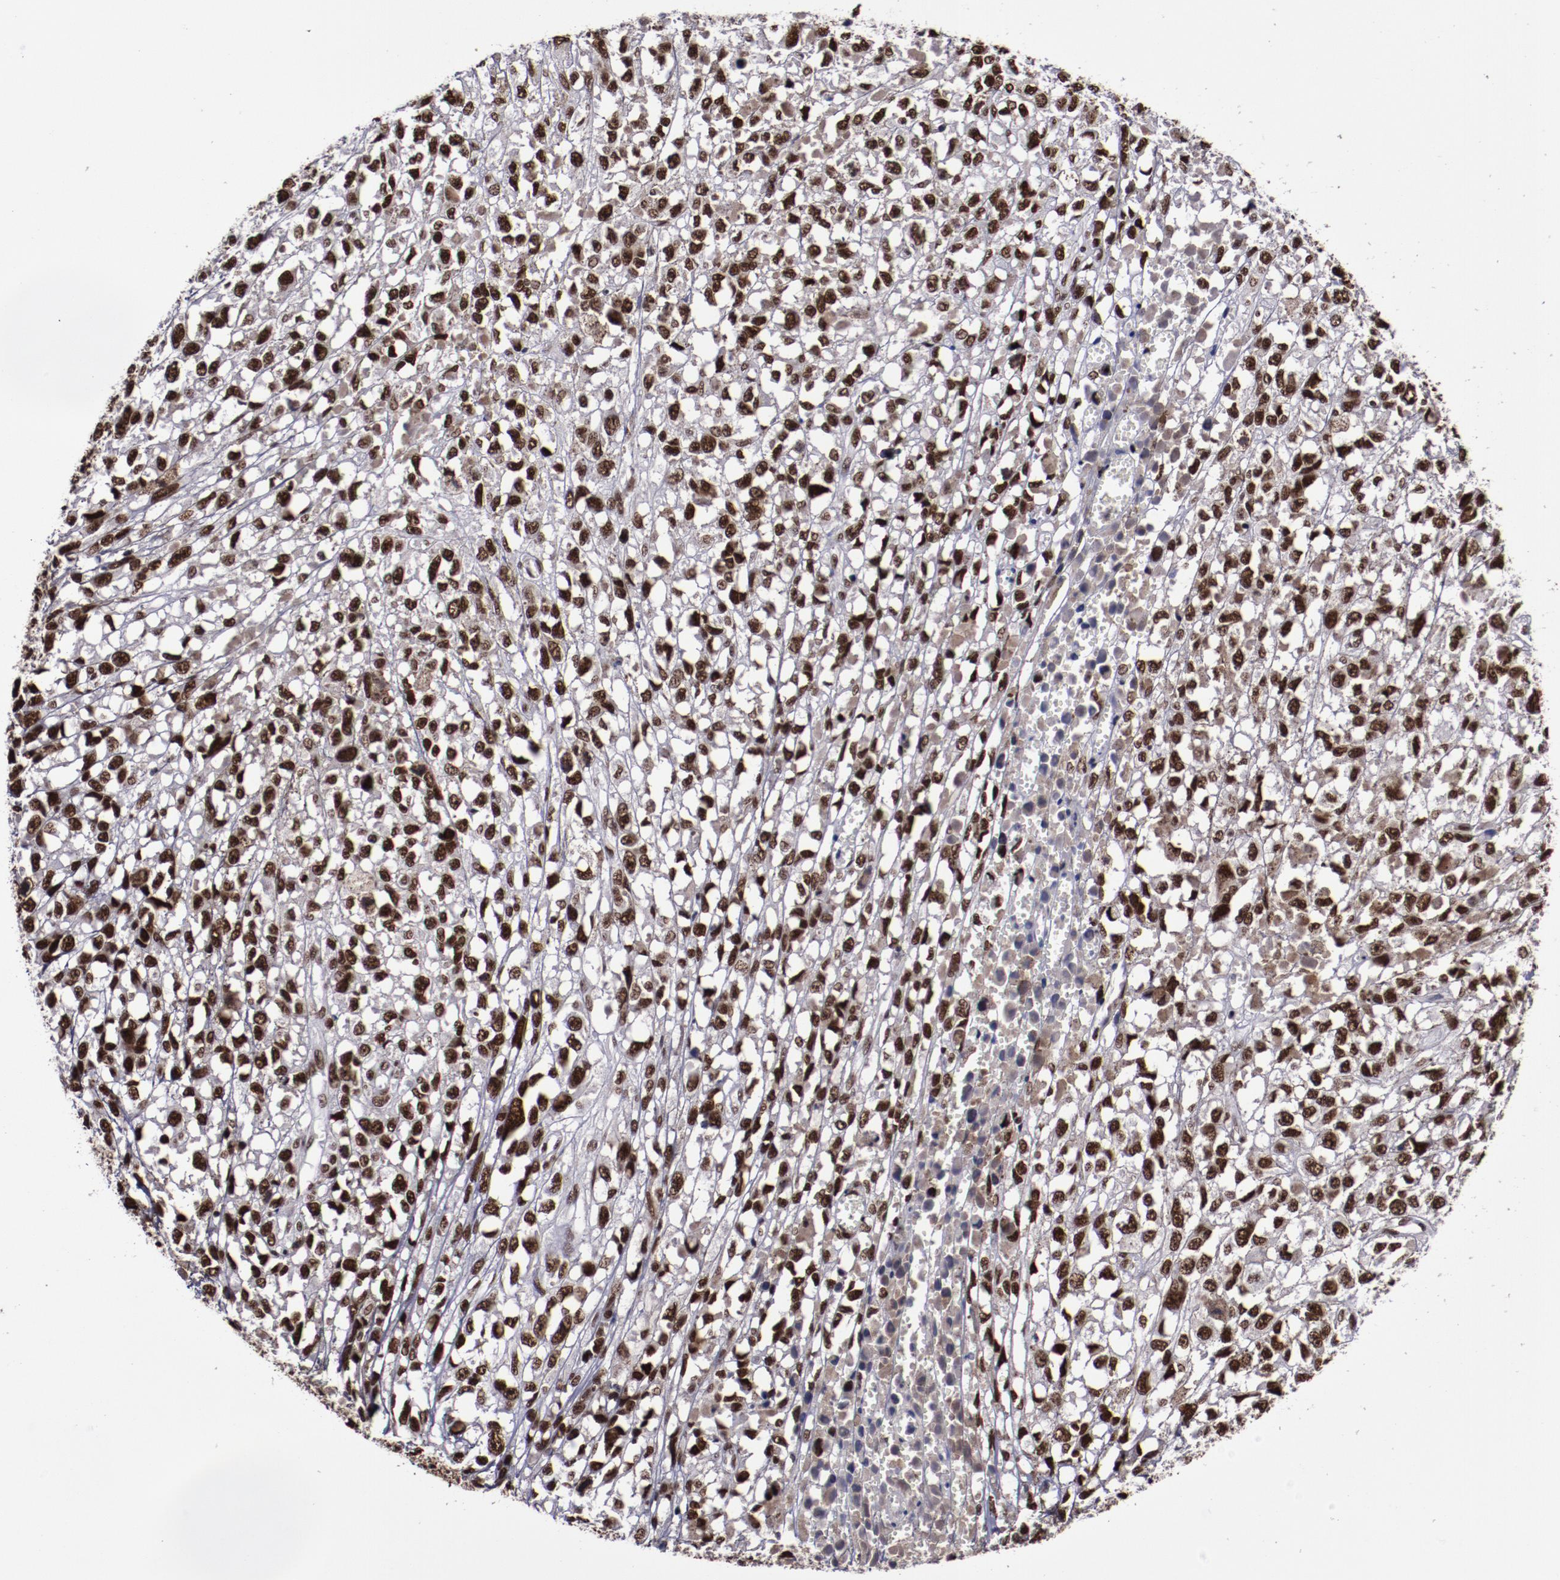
{"staining": {"intensity": "strong", "quantity": ">75%", "location": "nuclear"}, "tissue": "melanoma", "cell_type": "Tumor cells", "image_type": "cancer", "snomed": [{"axis": "morphology", "description": "Malignant melanoma, Metastatic site"}, {"axis": "topography", "description": "Lymph node"}], "caption": "Human malignant melanoma (metastatic site) stained with a protein marker demonstrates strong staining in tumor cells.", "gene": "ERH", "patient": {"sex": "male", "age": 59}}